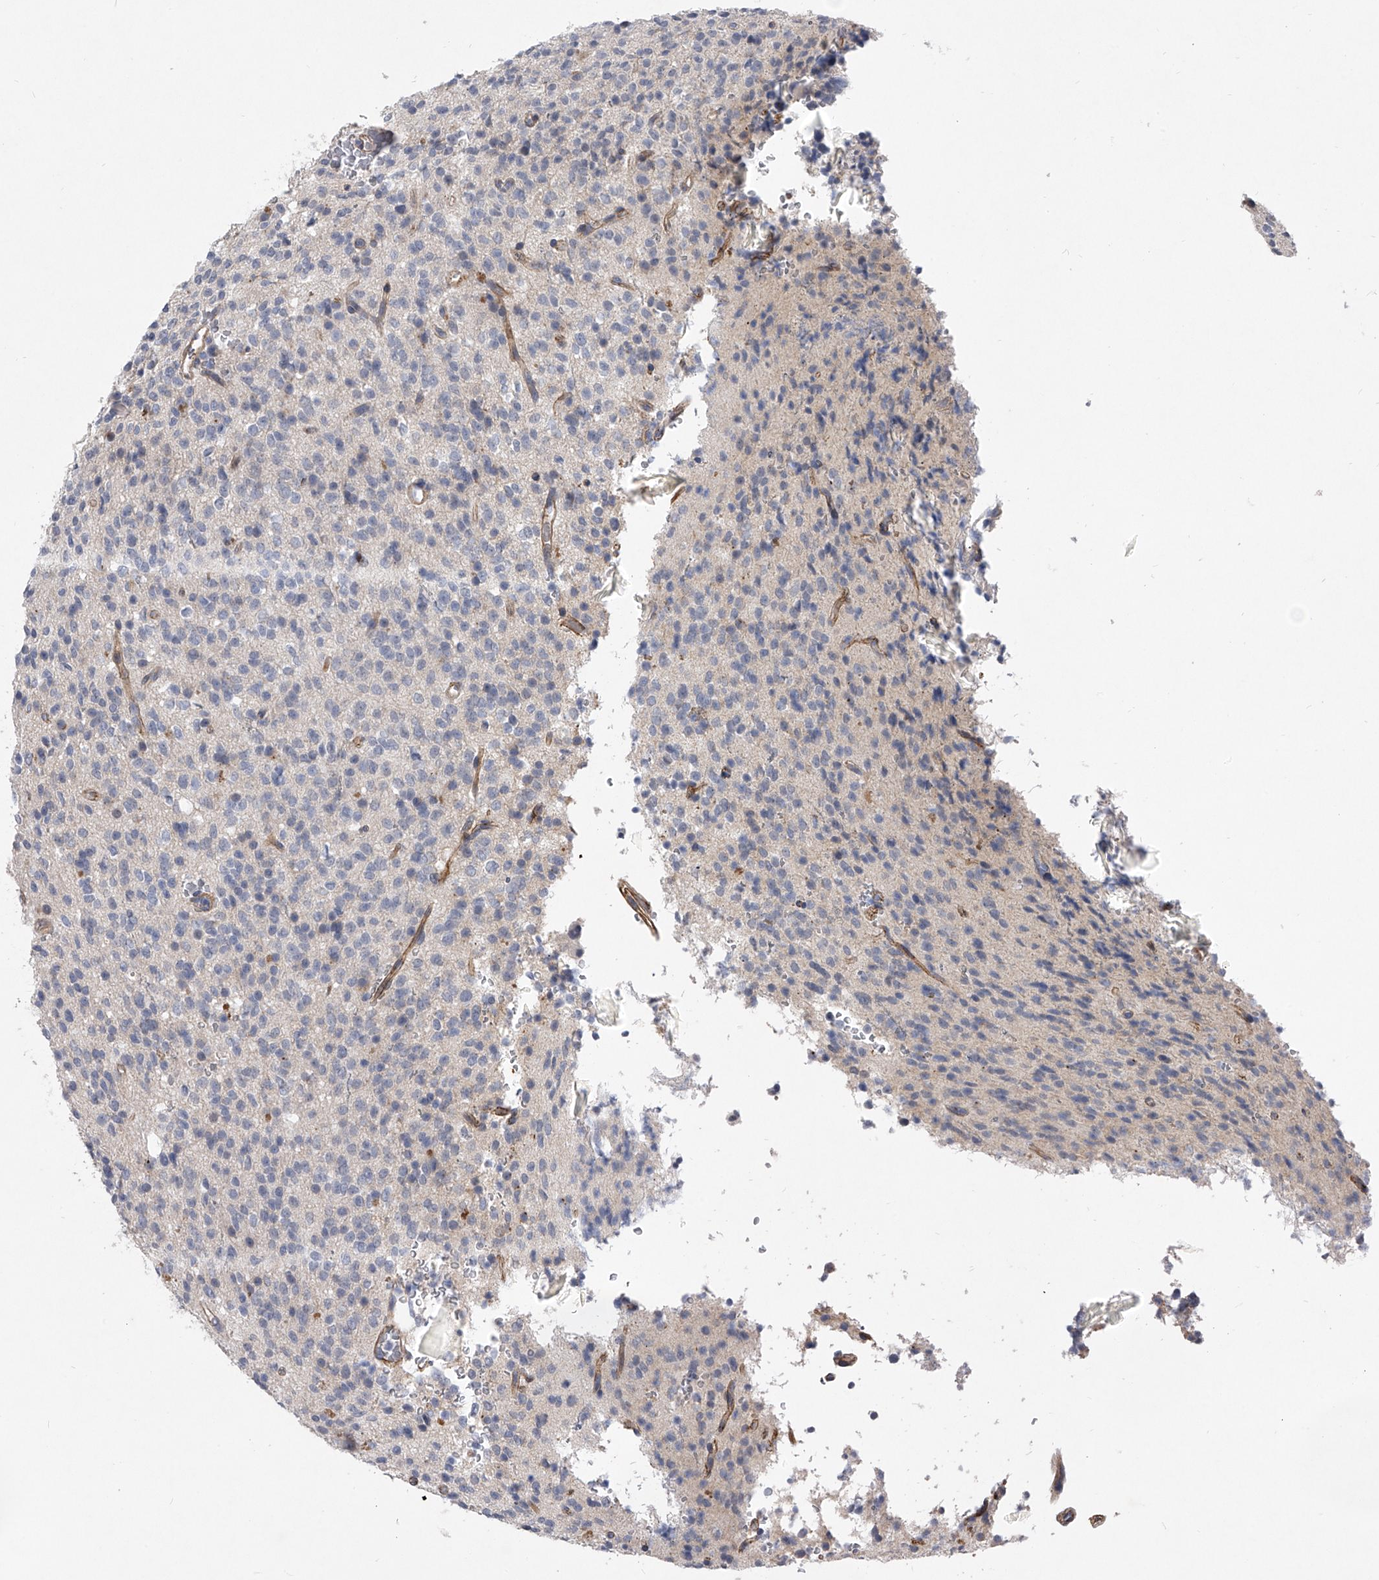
{"staining": {"intensity": "negative", "quantity": "none", "location": "none"}, "tissue": "glioma", "cell_type": "Tumor cells", "image_type": "cancer", "snomed": [{"axis": "morphology", "description": "Glioma, malignant, High grade"}, {"axis": "topography", "description": "Brain"}], "caption": "An IHC histopathology image of malignant glioma (high-grade) is shown. There is no staining in tumor cells of malignant glioma (high-grade). Brightfield microscopy of immunohistochemistry stained with DAB (3,3'-diaminobenzidine) (brown) and hematoxylin (blue), captured at high magnification.", "gene": "MINDY4", "patient": {"sex": "male", "age": 34}}